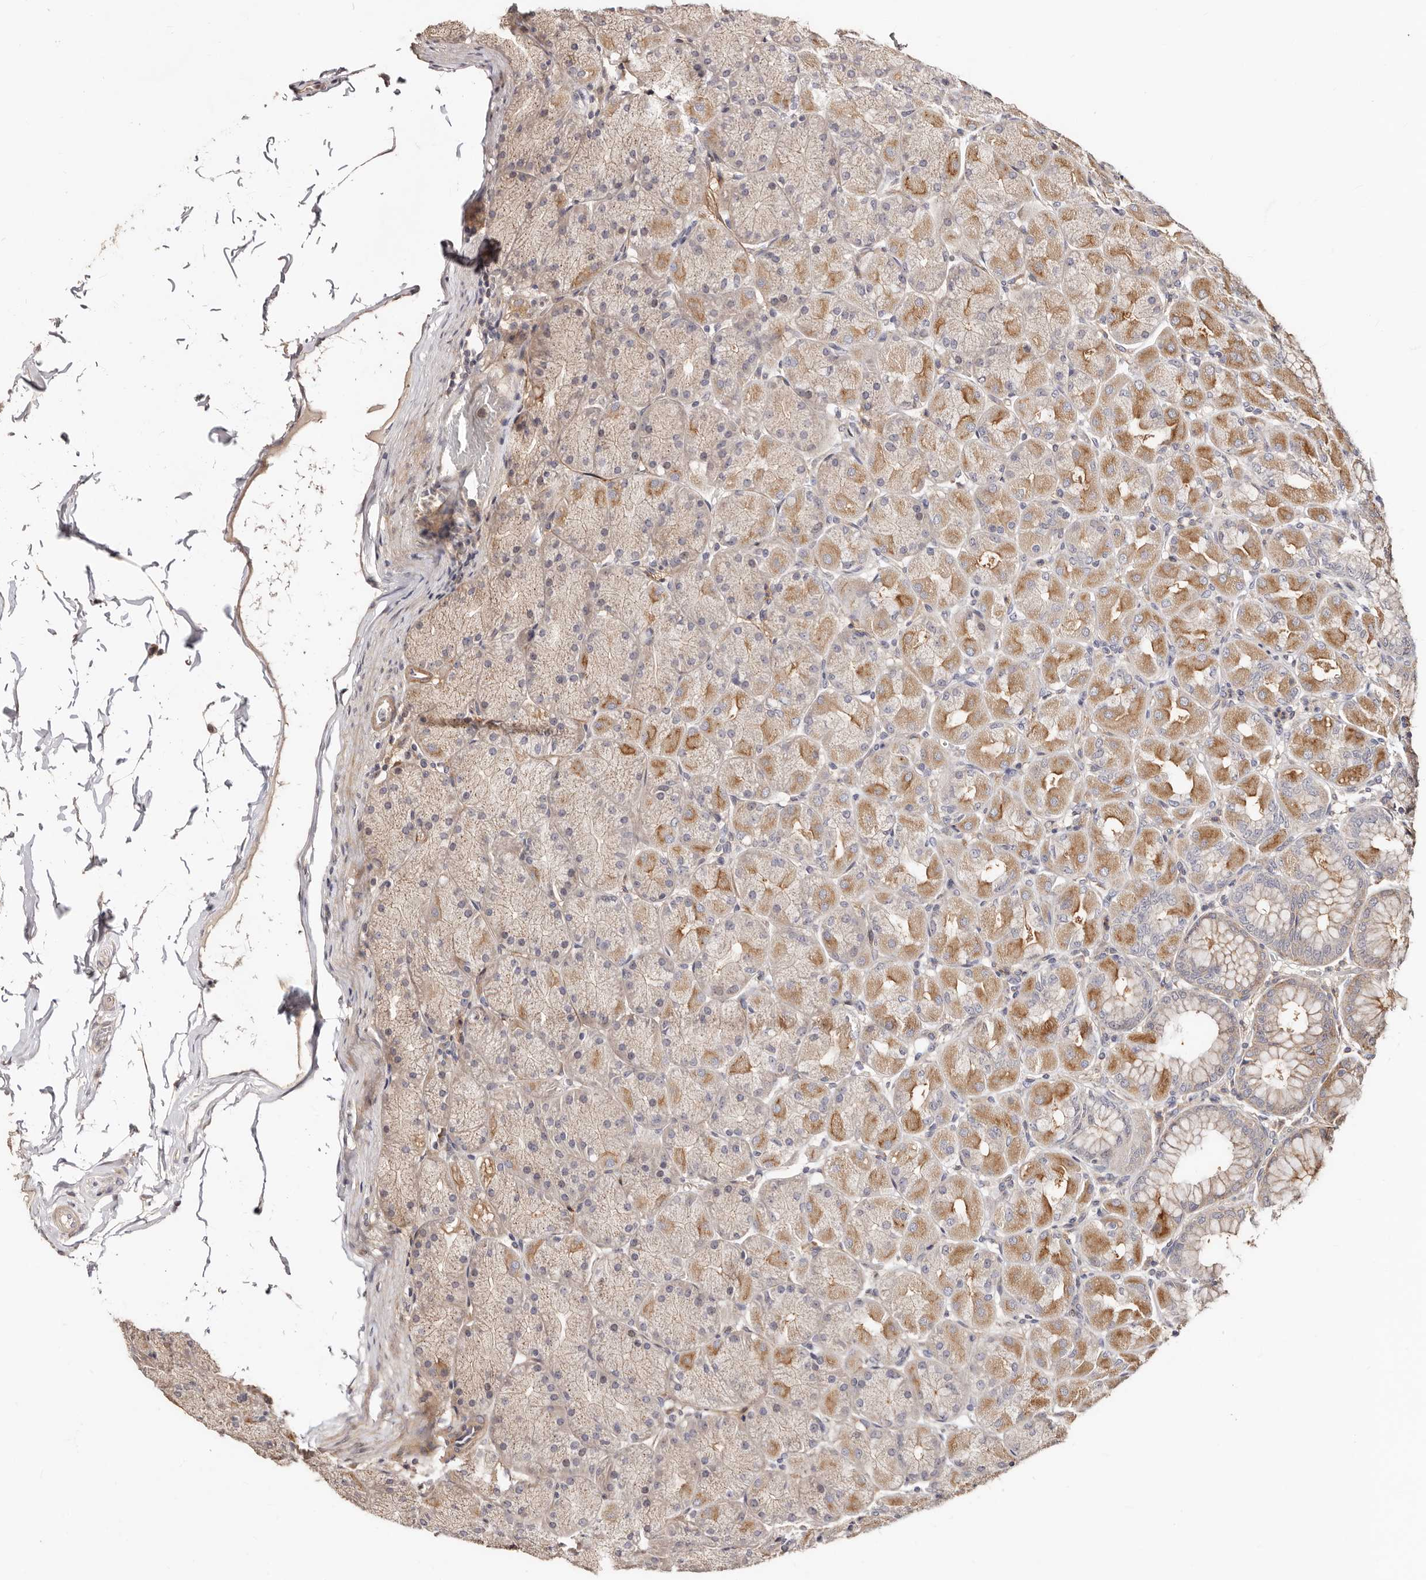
{"staining": {"intensity": "moderate", "quantity": "25%-75%", "location": "cytoplasmic/membranous"}, "tissue": "stomach", "cell_type": "Glandular cells", "image_type": "normal", "snomed": [{"axis": "morphology", "description": "Normal tissue, NOS"}, {"axis": "topography", "description": "Stomach, upper"}], "caption": "Approximately 25%-75% of glandular cells in unremarkable human stomach reveal moderate cytoplasmic/membranous protein staining as visualized by brown immunohistochemical staining.", "gene": "APOL6", "patient": {"sex": "female", "age": 56}}